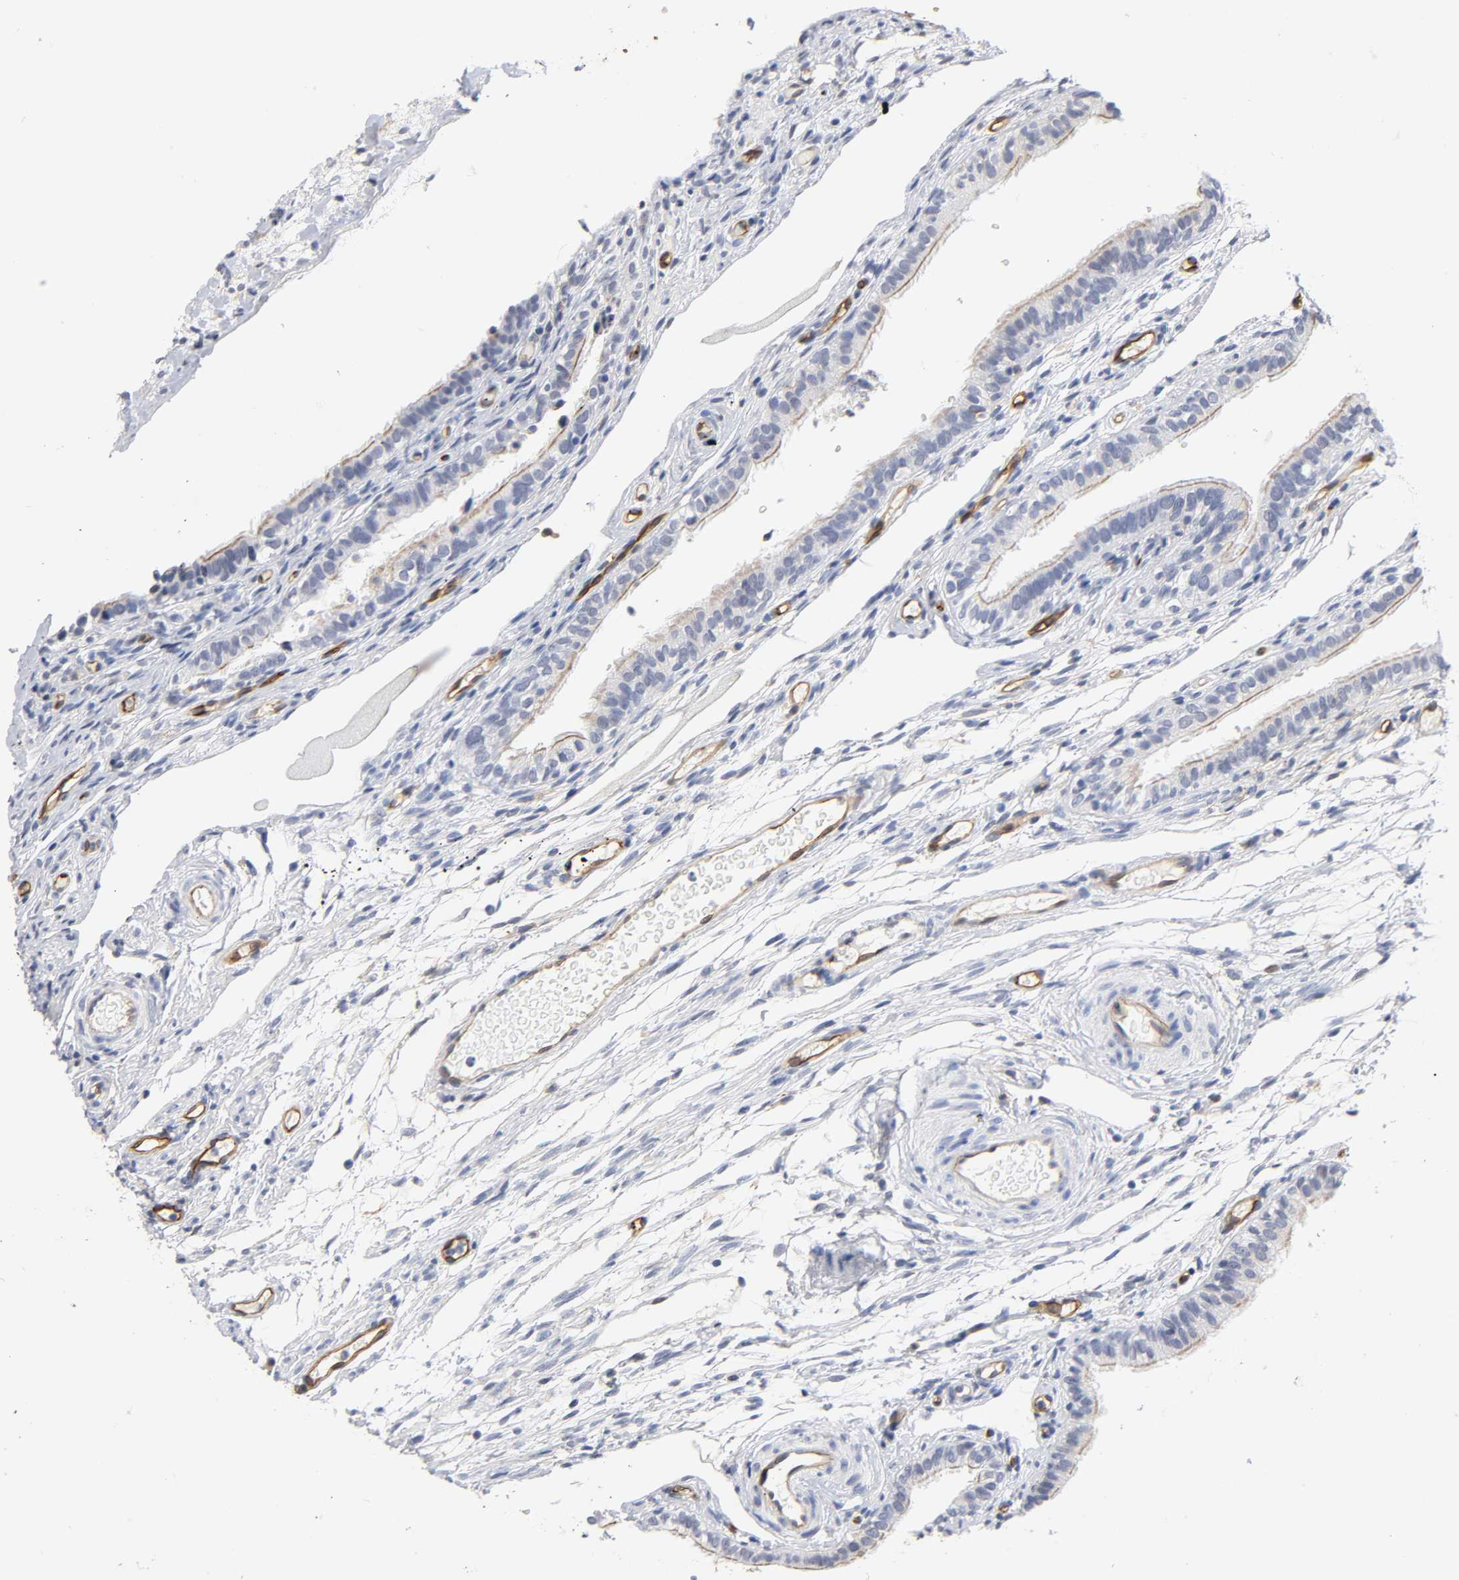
{"staining": {"intensity": "strong", "quantity": ">75%", "location": "cytoplasmic/membranous"}, "tissue": "fallopian tube", "cell_type": "Glandular cells", "image_type": "normal", "snomed": [{"axis": "morphology", "description": "Normal tissue, NOS"}, {"axis": "morphology", "description": "Dermoid, NOS"}, {"axis": "topography", "description": "Fallopian tube"}], "caption": "This histopathology image shows normal fallopian tube stained with immunohistochemistry (IHC) to label a protein in brown. The cytoplasmic/membranous of glandular cells show strong positivity for the protein. Nuclei are counter-stained blue.", "gene": "ICAM1", "patient": {"sex": "female", "age": 33}}